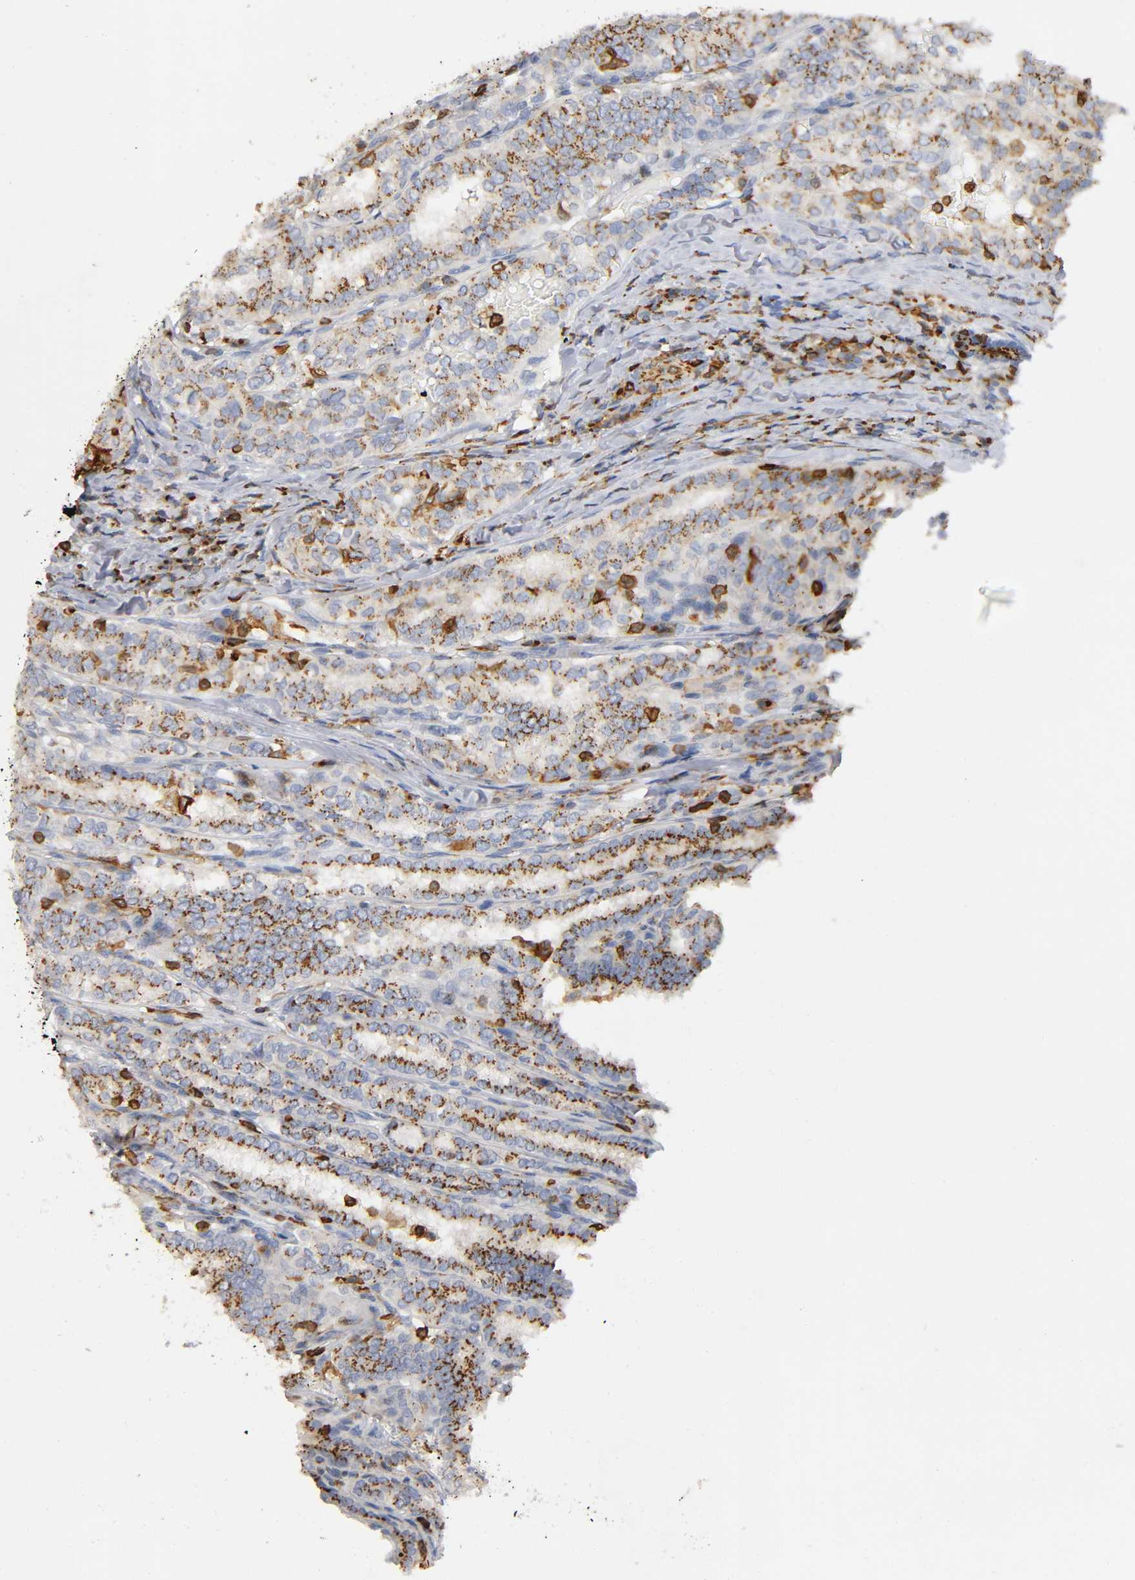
{"staining": {"intensity": "moderate", "quantity": ">75%", "location": "cytoplasmic/membranous"}, "tissue": "thyroid cancer", "cell_type": "Tumor cells", "image_type": "cancer", "snomed": [{"axis": "morphology", "description": "Papillary adenocarcinoma, NOS"}, {"axis": "topography", "description": "Thyroid gland"}], "caption": "Protein expression by immunohistochemistry demonstrates moderate cytoplasmic/membranous positivity in approximately >75% of tumor cells in thyroid cancer.", "gene": "CAPN10", "patient": {"sex": "female", "age": 30}}